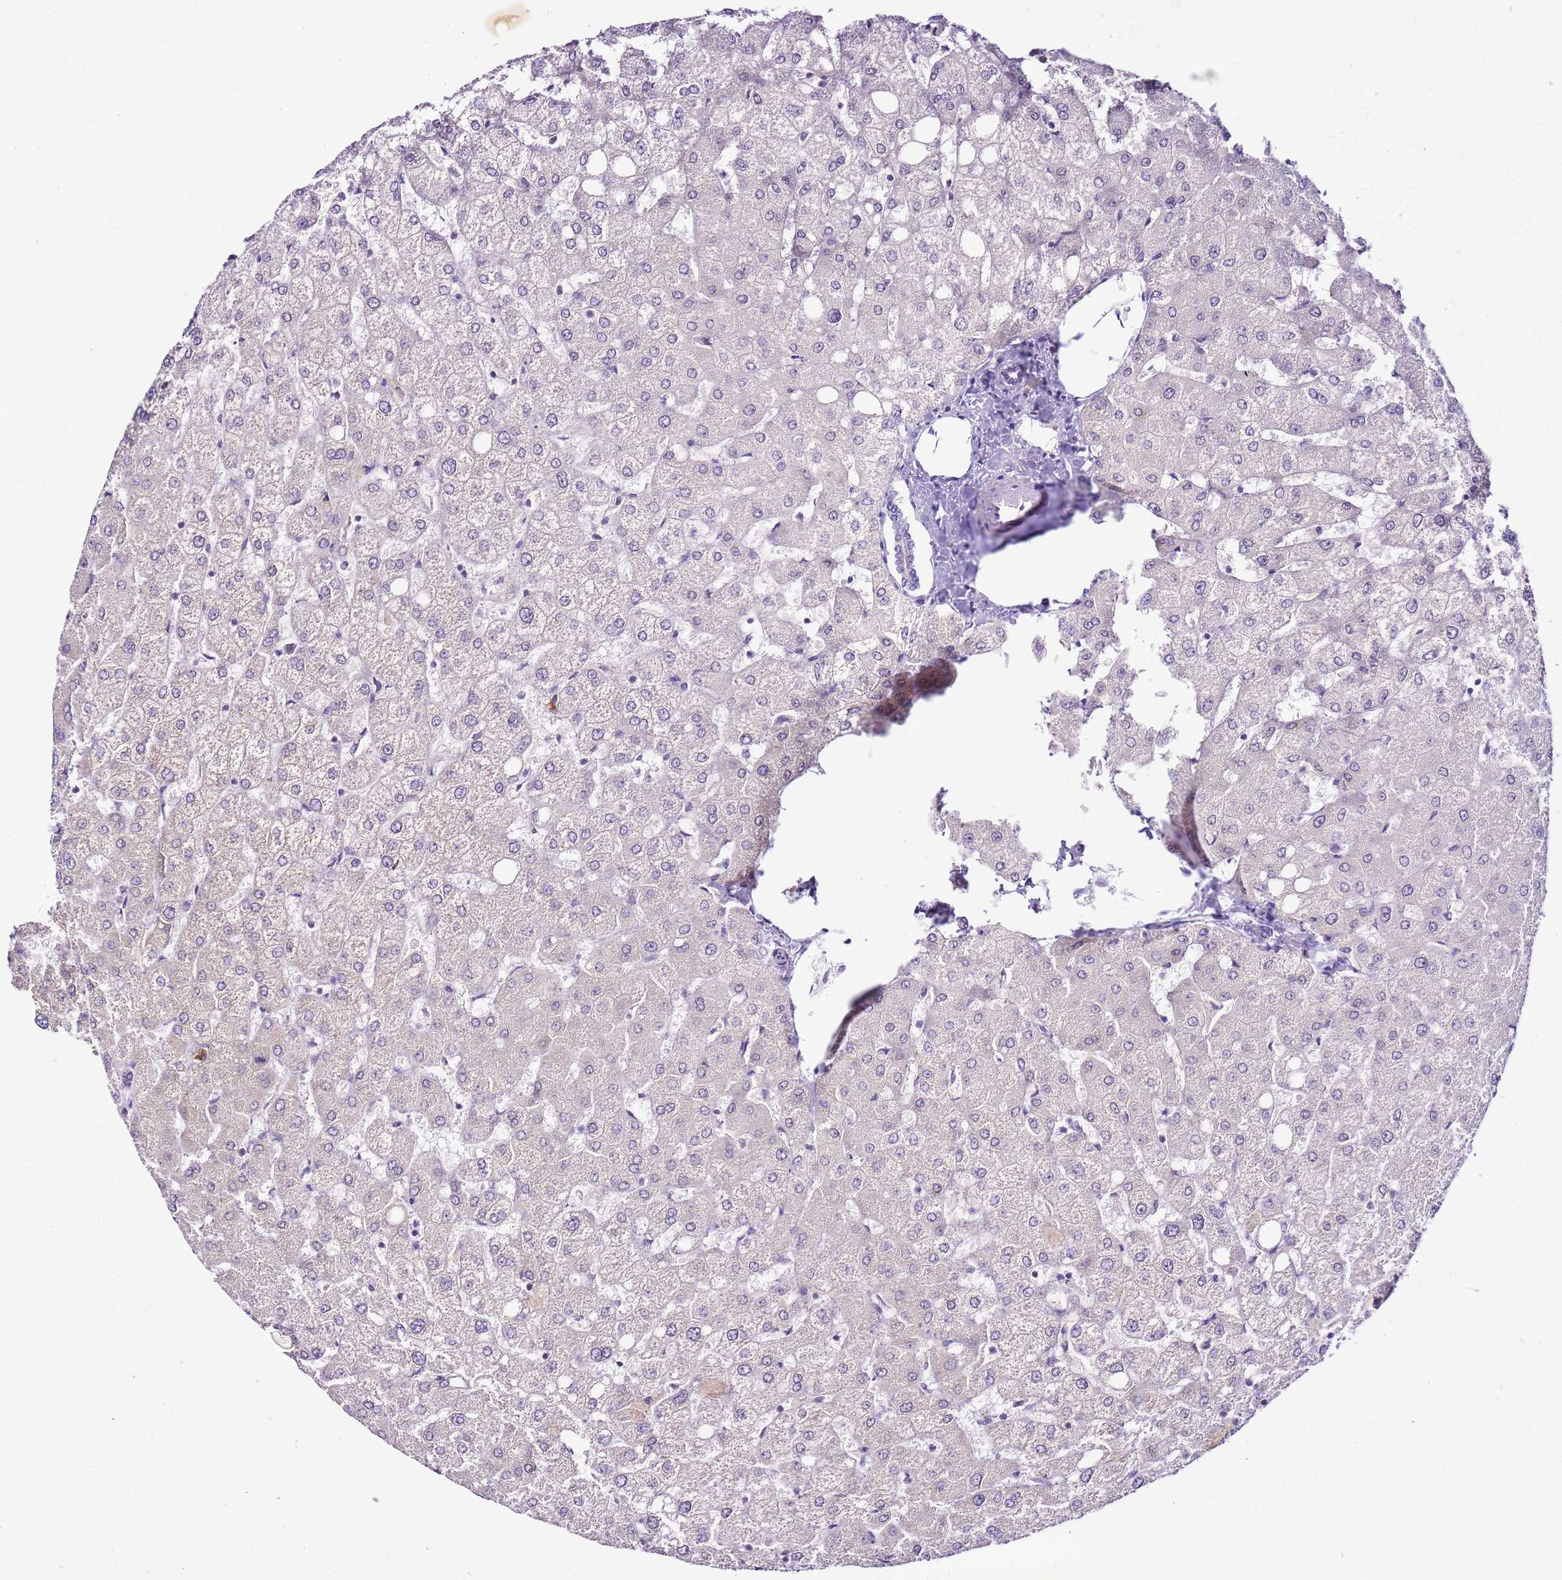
{"staining": {"intensity": "negative", "quantity": "none", "location": "none"}, "tissue": "liver", "cell_type": "Cholangiocytes", "image_type": "normal", "snomed": [{"axis": "morphology", "description": "Normal tissue, NOS"}, {"axis": "topography", "description": "Liver"}], "caption": "Cholangiocytes show no significant expression in benign liver.", "gene": "MRPL36", "patient": {"sex": "female", "age": 54}}